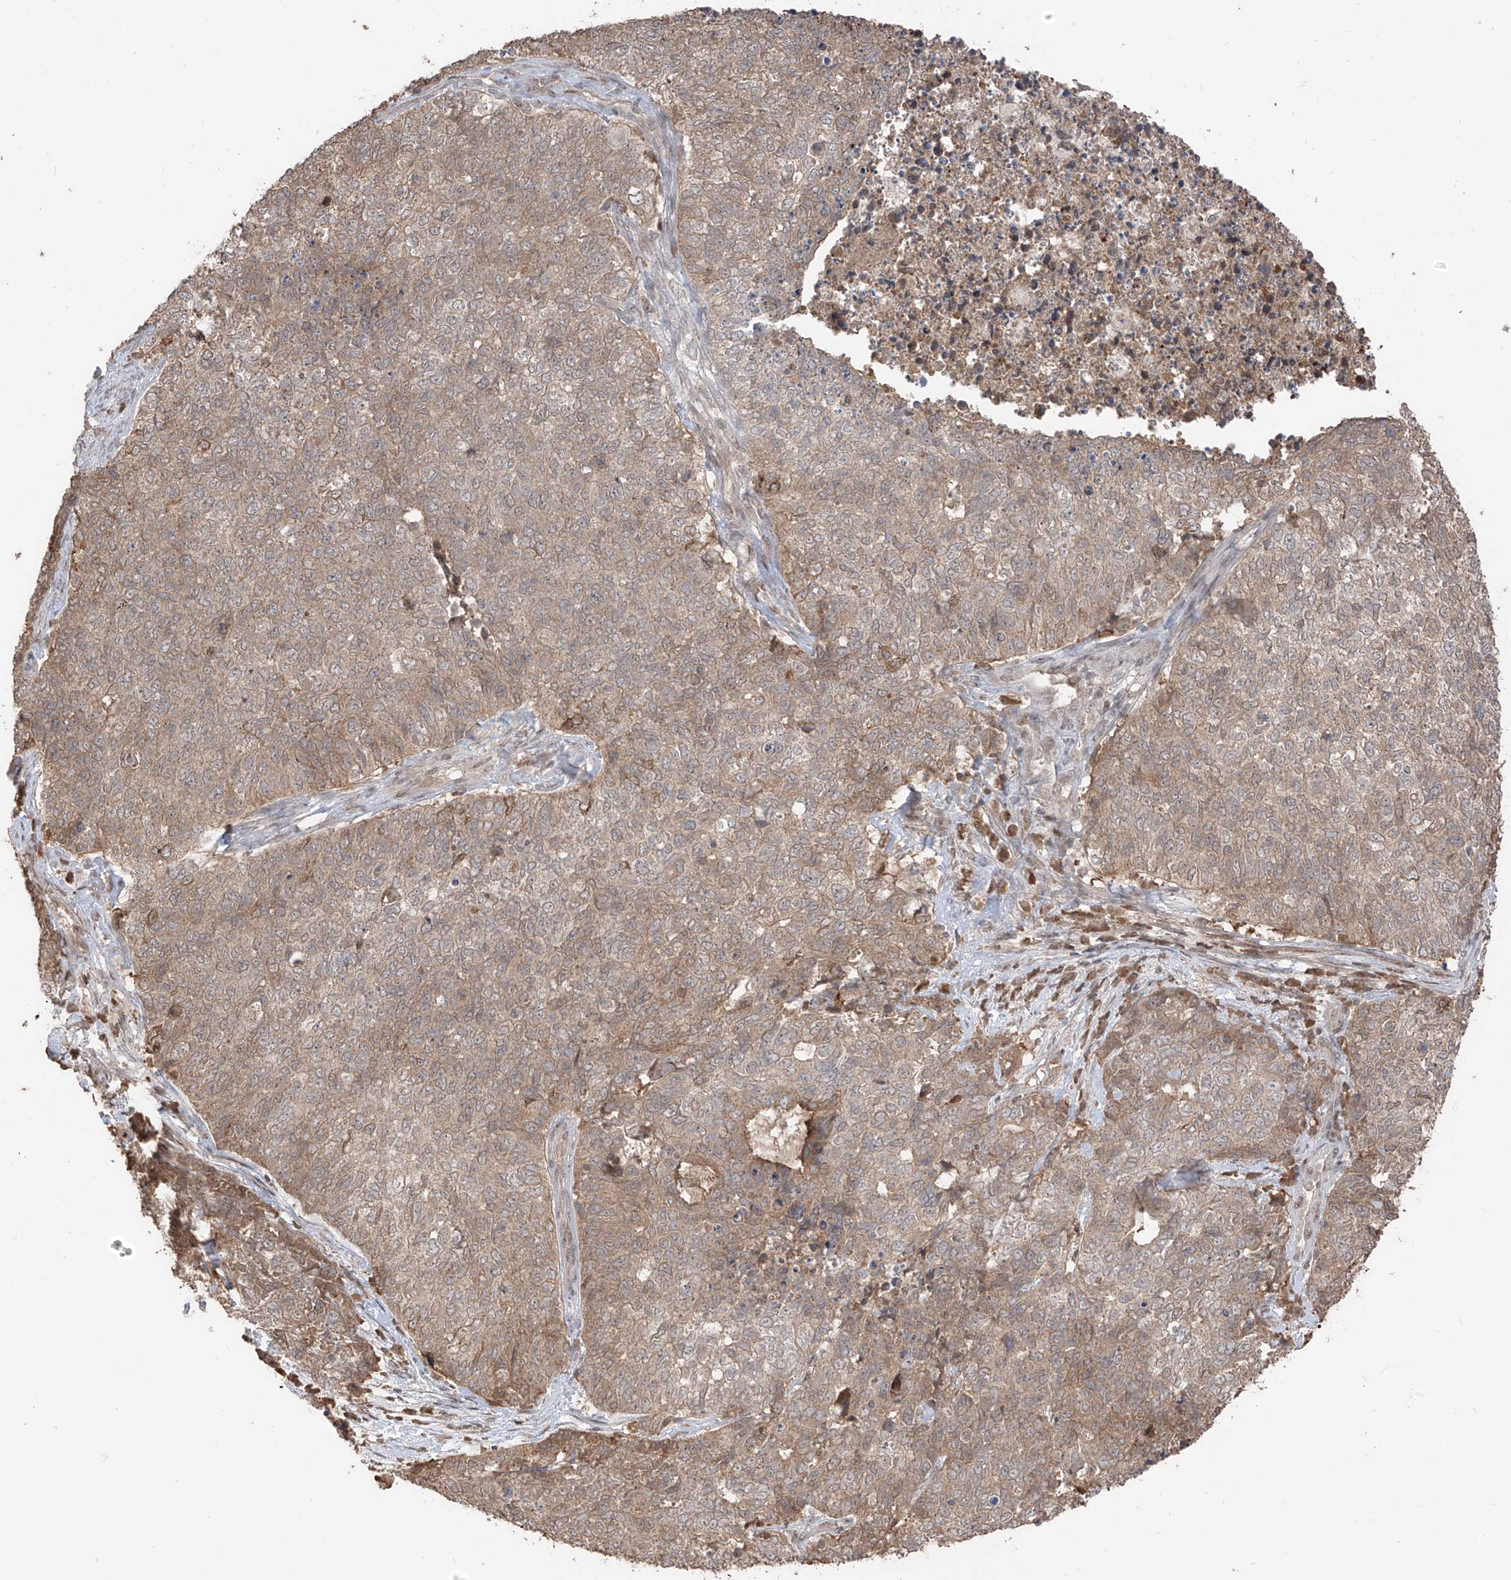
{"staining": {"intensity": "weak", "quantity": ">75%", "location": "cytoplasmic/membranous"}, "tissue": "cervical cancer", "cell_type": "Tumor cells", "image_type": "cancer", "snomed": [{"axis": "morphology", "description": "Squamous cell carcinoma, NOS"}, {"axis": "topography", "description": "Cervix"}], "caption": "Cervical squamous cell carcinoma was stained to show a protein in brown. There is low levels of weak cytoplasmic/membranous positivity in approximately >75% of tumor cells. (Brightfield microscopy of DAB IHC at high magnification).", "gene": "COLGALT2", "patient": {"sex": "female", "age": 63}}